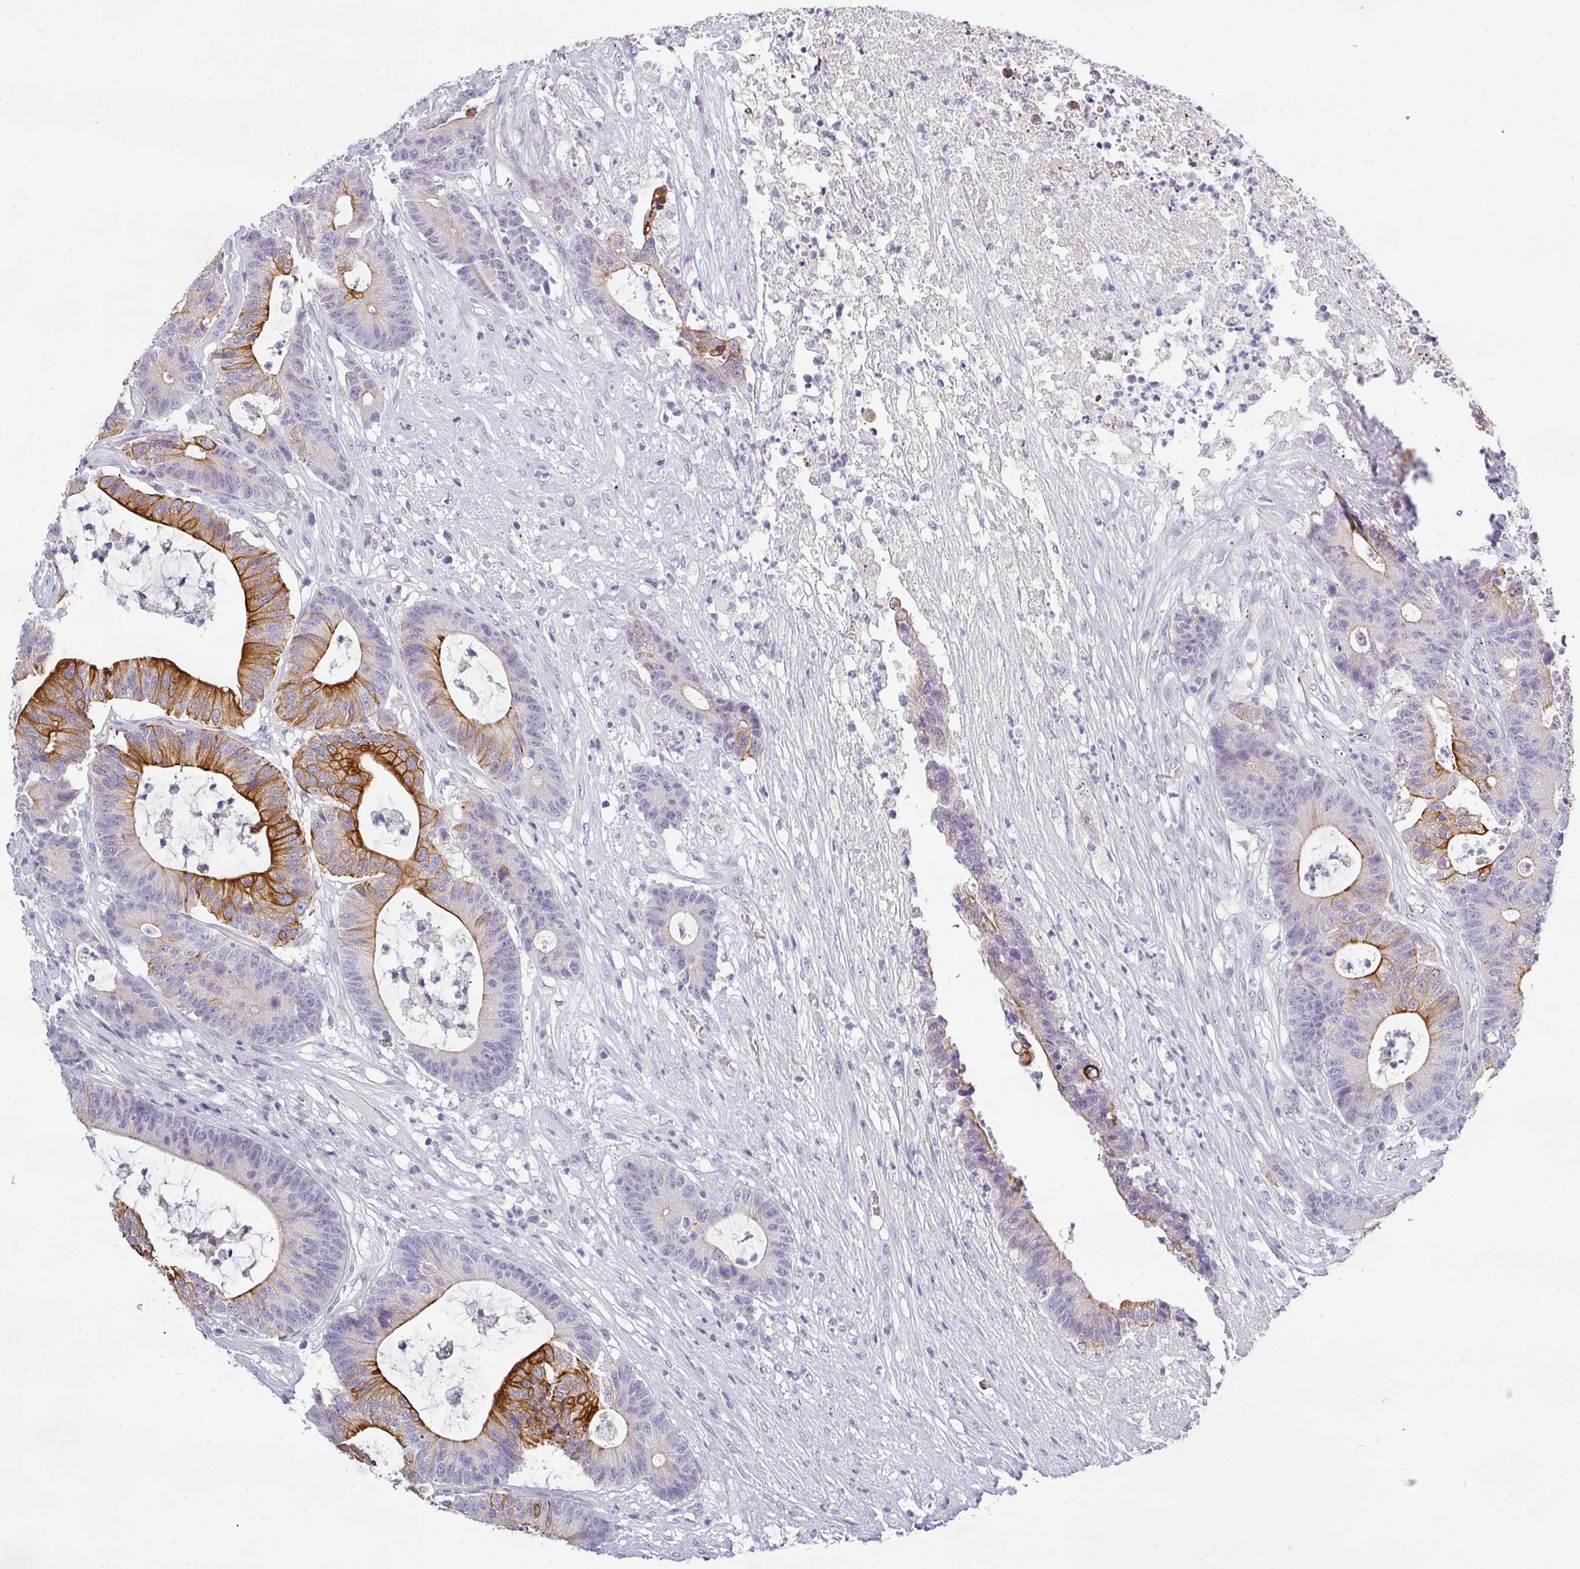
{"staining": {"intensity": "strong", "quantity": "25%-75%", "location": "cytoplasmic/membranous"}, "tissue": "colorectal cancer", "cell_type": "Tumor cells", "image_type": "cancer", "snomed": [{"axis": "morphology", "description": "Adenocarcinoma, NOS"}, {"axis": "topography", "description": "Colon"}], "caption": "Human adenocarcinoma (colorectal) stained with a brown dye reveals strong cytoplasmic/membranous positive expression in approximately 25%-75% of tumor cells.", "gene": "ASXL3", "patient": {"sex": "female", "age": 84}}